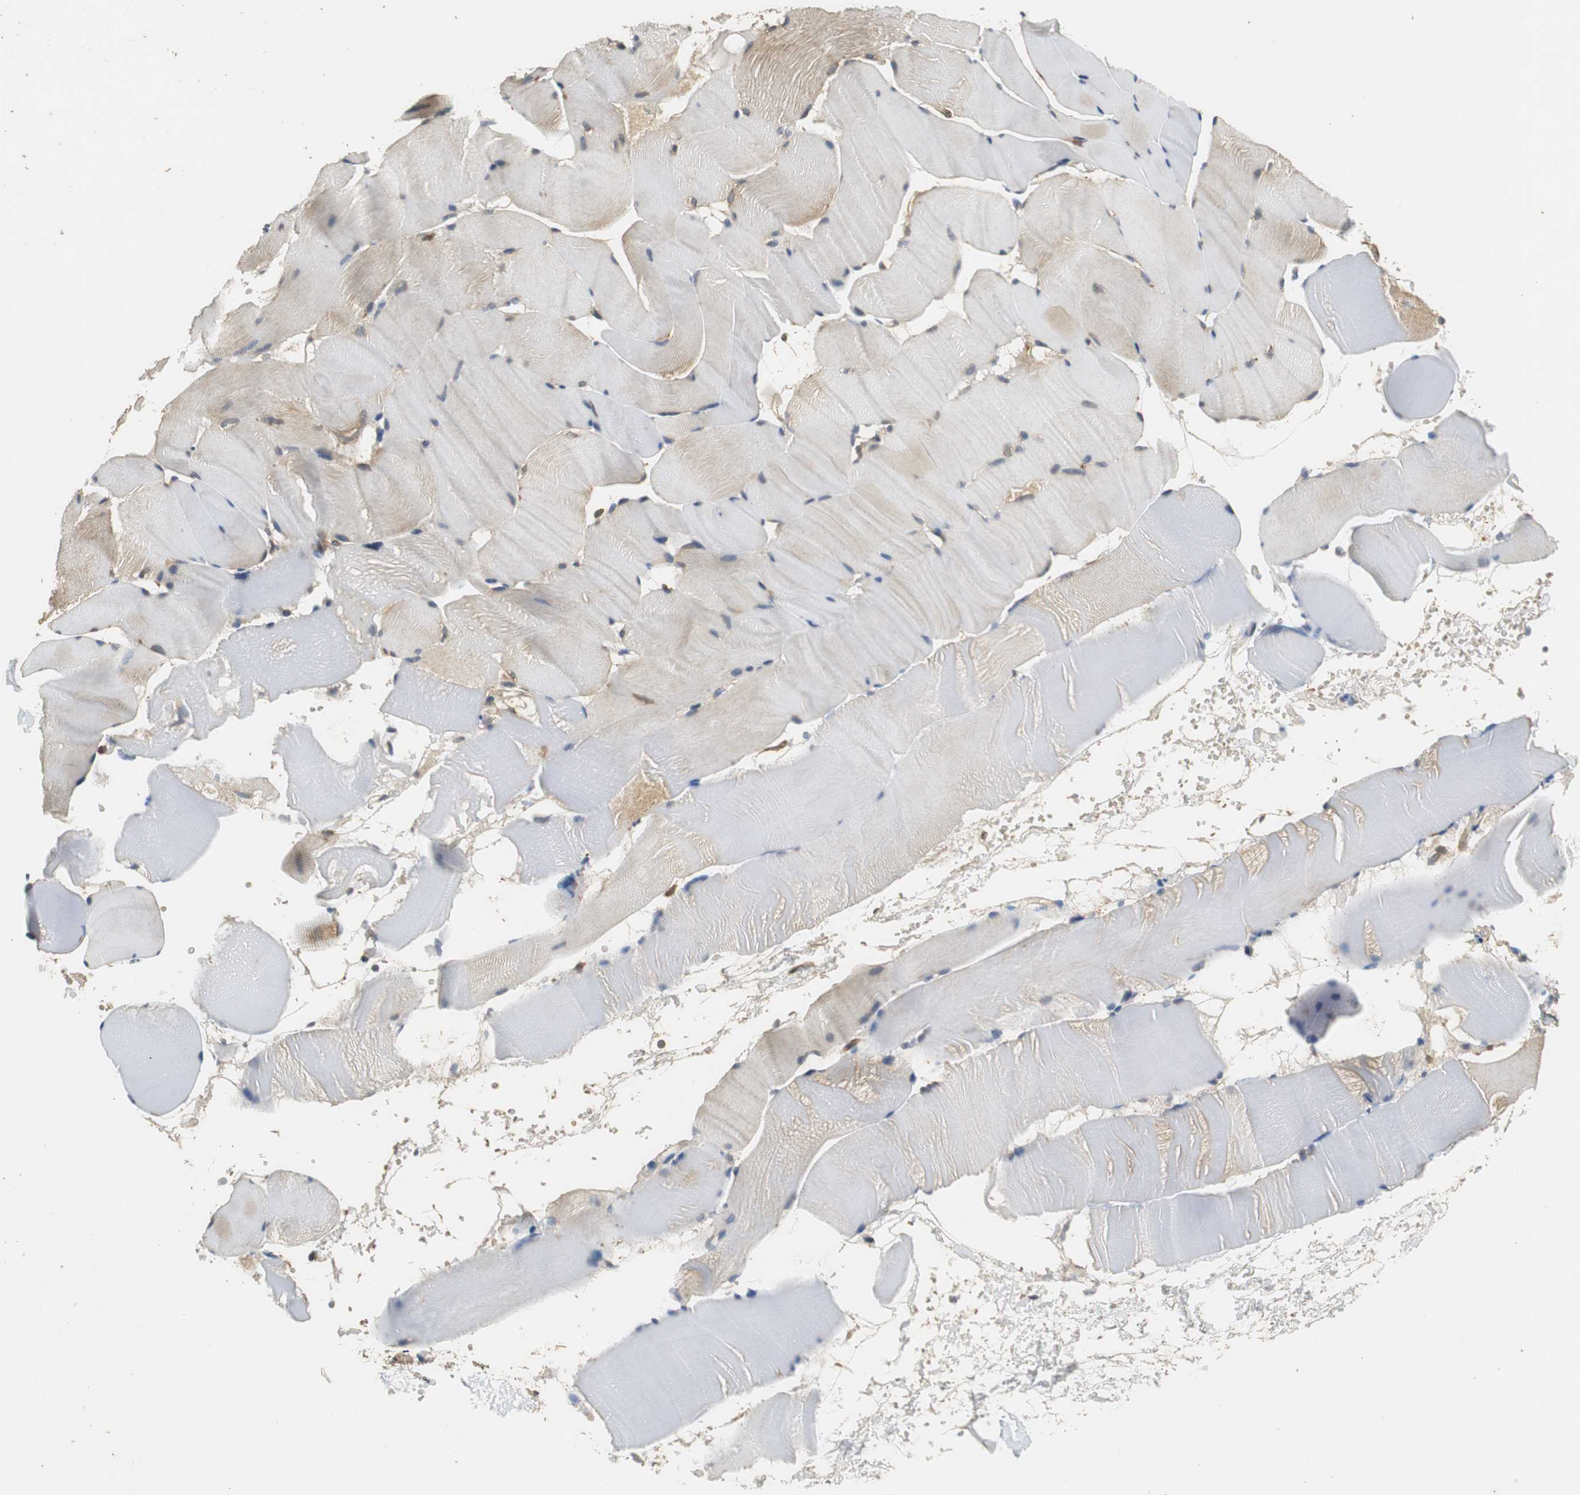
{"staining": {"intensity": "weak", "quantity": "25%-75%", "location": "cytoplasmic/membranous"}, "tissue": "skeletal muscle", "cell_type": "Myocytes", "image_type": "normal", "snomed": [{"axis": "morphology", "description": "Normal tissue, NOS"}, {"axis": "topography", "description": "Skeletal muscle"}], "caption": "Immunohistochemical staining of normal human skeletal muscle demonstrates weak cytoplasmic/membranous protein positivity in approximately 25%-75% of myocytes.", "gene": "UBQLN2", "patient": {"sex": "male", "age": 62}}